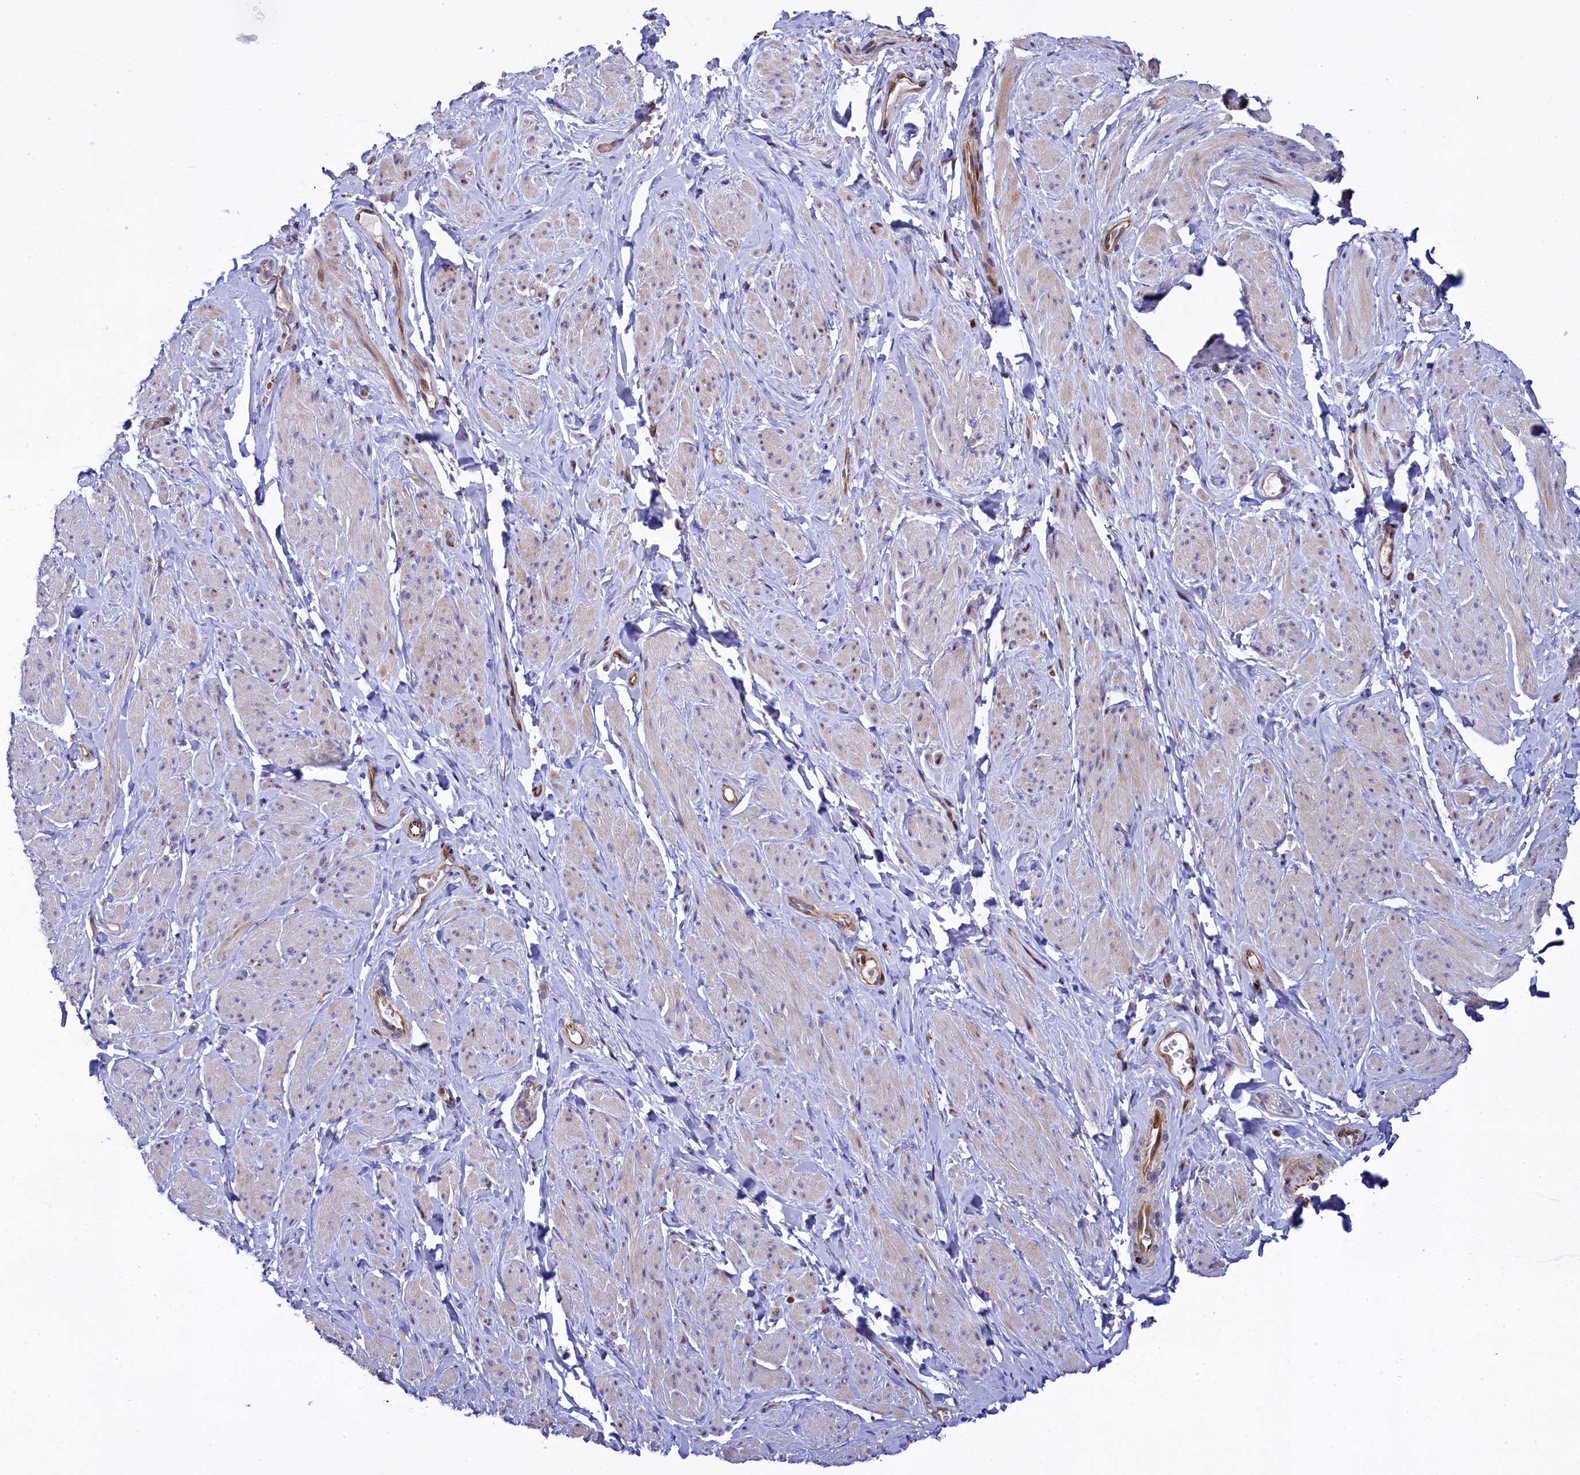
{"staining": {"intensity": "weak", "quantity": "<25%", "location": "nuclear"}, "tissue": "smooth muscle", "cell_type": "Smooth muscle cells", "image_type": "normal", "snomed": [{"axis": "morphology", "description": "Normal tissue, NOS"}, {"axis": "topography", "description": "Smooth muscle"}, {"axis": "topography", "description": "Peripheral nerve tissue"}], "caption": "DAB (3,3'-diaminobenzidine) immunohistochemical staining of unremarkable human smooth muscle displays no significant expression in smooth muscle cells.", "gene": "TGDS", "patient": {"sex": "male", "age": 69}}